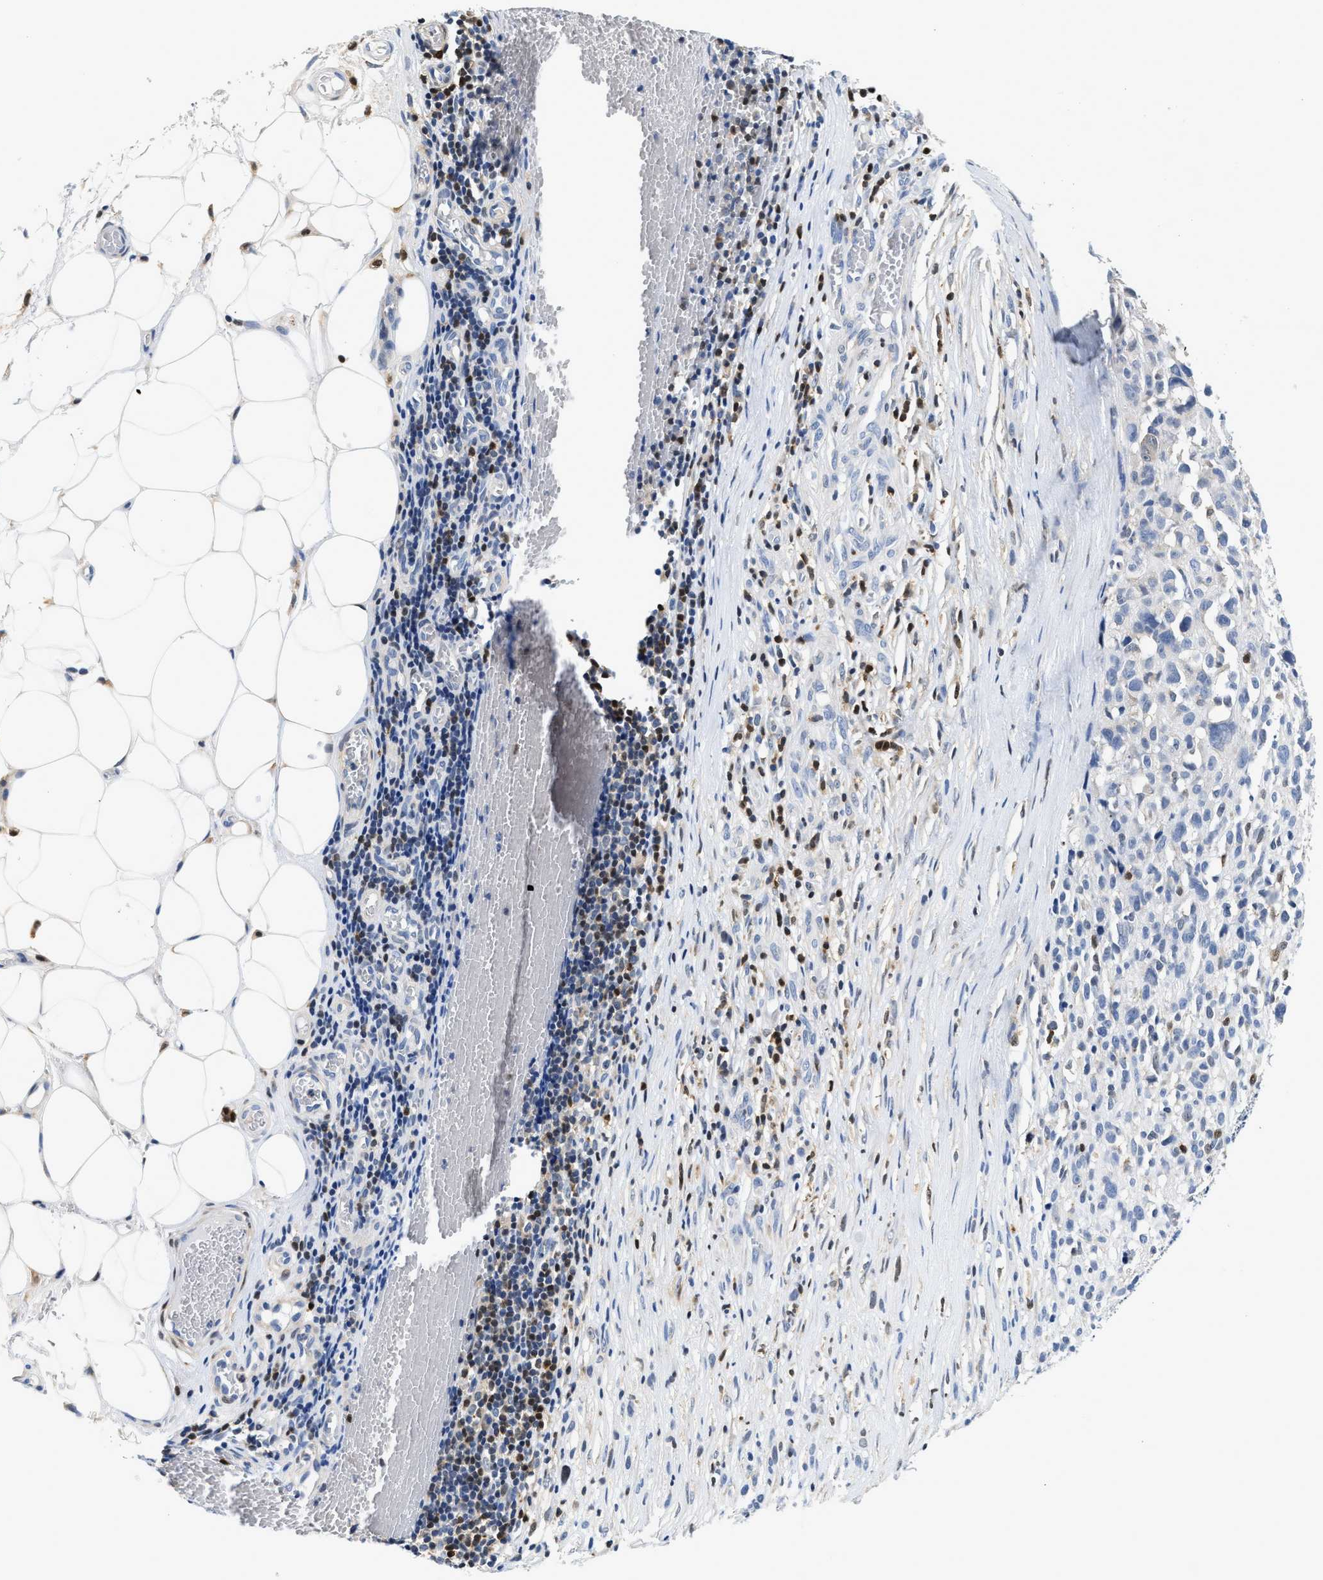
{"staining": {"intensity": "negative", "quantity": "none", "location": "none"}, "tissue": "melanoma", "cell_type": "Tumor cells", "image_type": "cancer", "snomed": [{"axis": "morphology", "description": "Malignant melanoma, NOS"}, {"axis": "topography", "description": "Skin"}], "caption": "This is a histopathology image of IHC staining of melanoma, which shows no expression in tumor cells.", "gene": "SLIT2", "patient": {"sex": "female", "age": 55}}